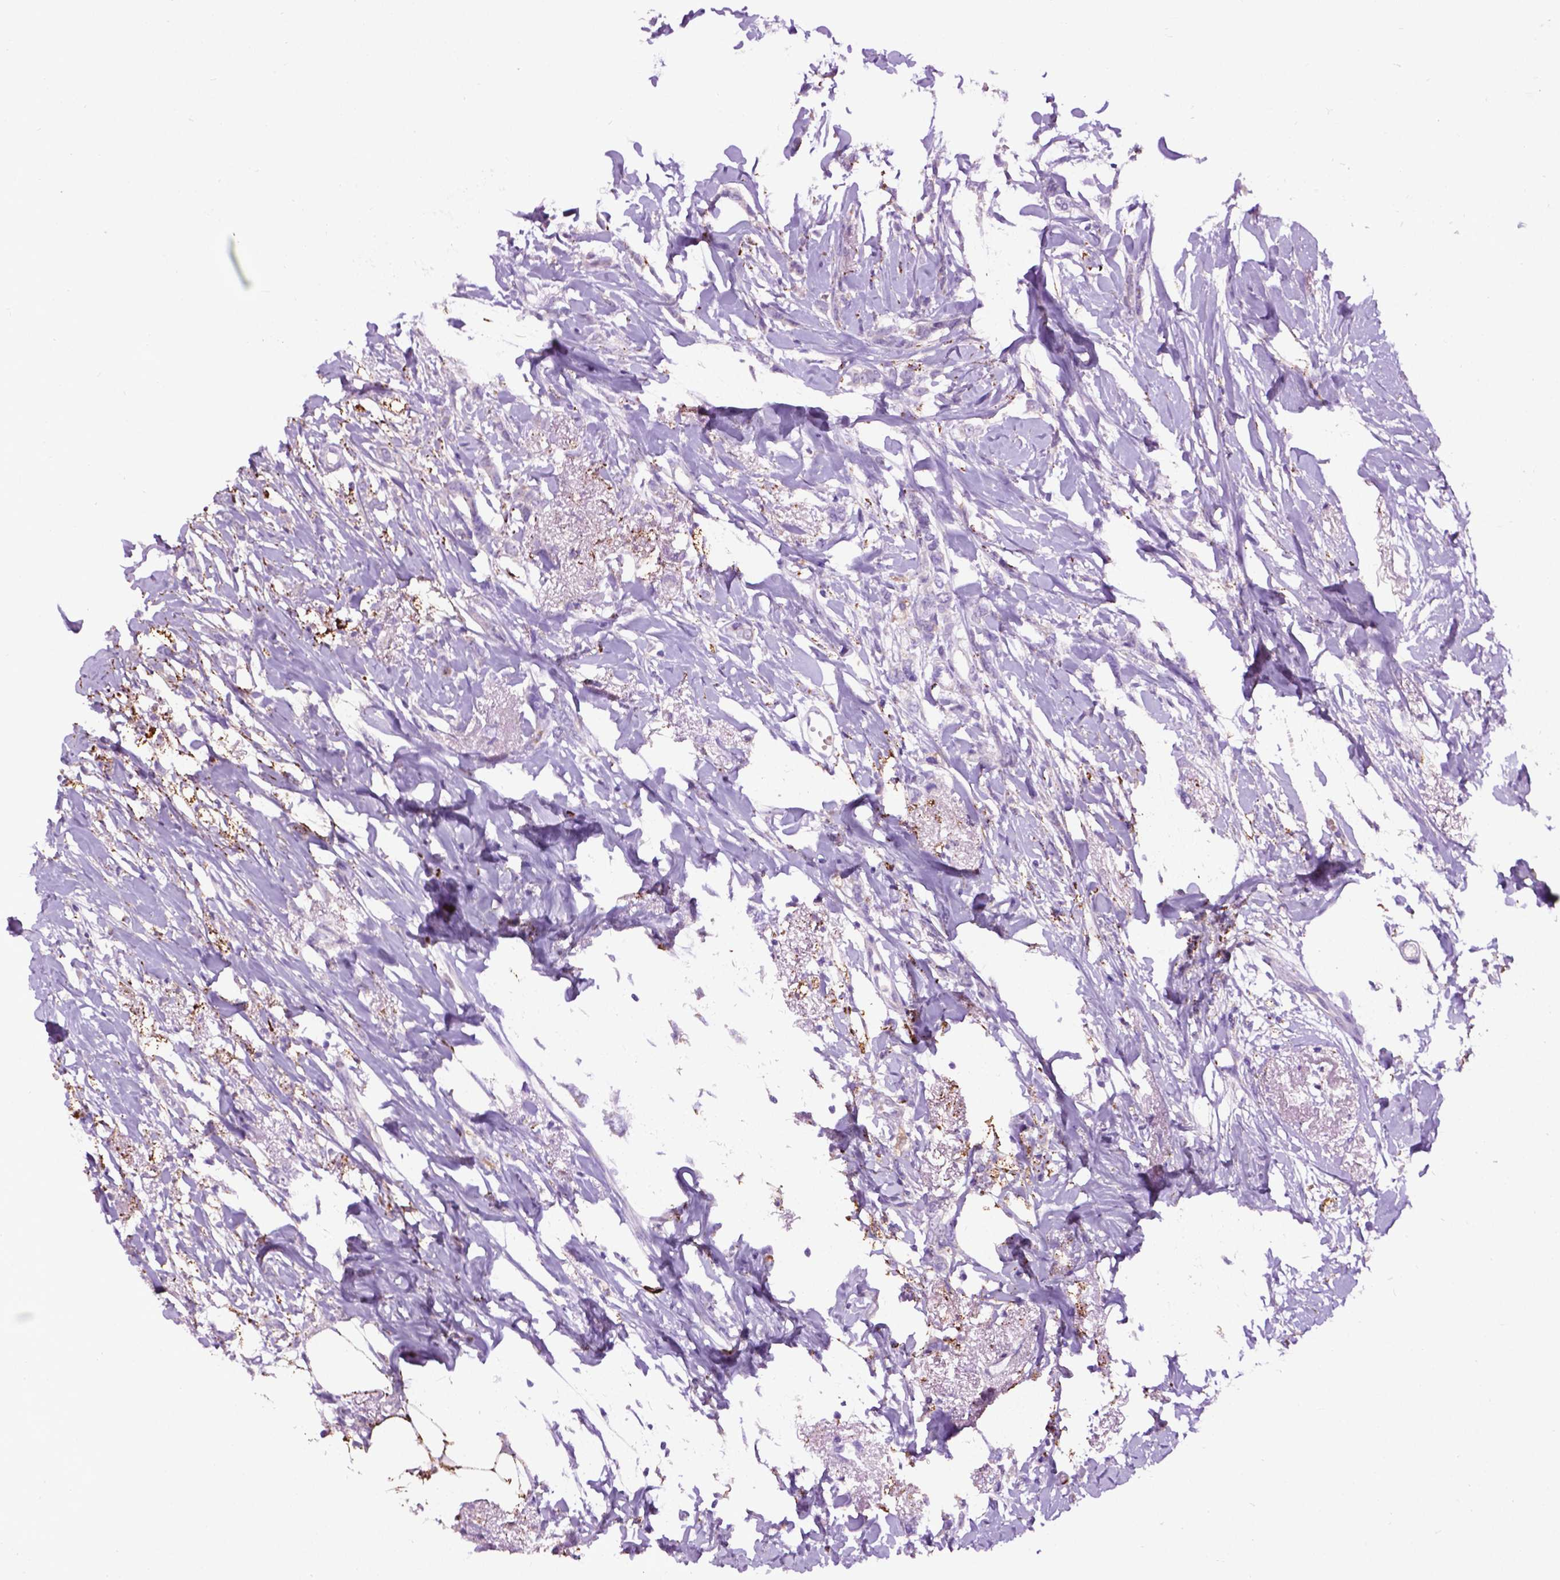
{"staining": {"intensity": "negative", "quantity": "none", "location": "none"}, "tissue": "breast cancer", "cell_type": "Tumor cells", "image_type": "cancer", "snomed": [{"axis": "morphology", "description": "Duct carcinoma"}, {"axis": "topography", "description": "Breast"}], "caption": "This photomicrograph is of infiltrating ductal carcinoma (breast) stained with immunohistochemistry (IHC) to label a protein in brown with the nuclei are counter-stained blue. There is no staining in tumor cells.", "gene": "TMEM132E", "patient": {"sex": "female", "age": 40}}